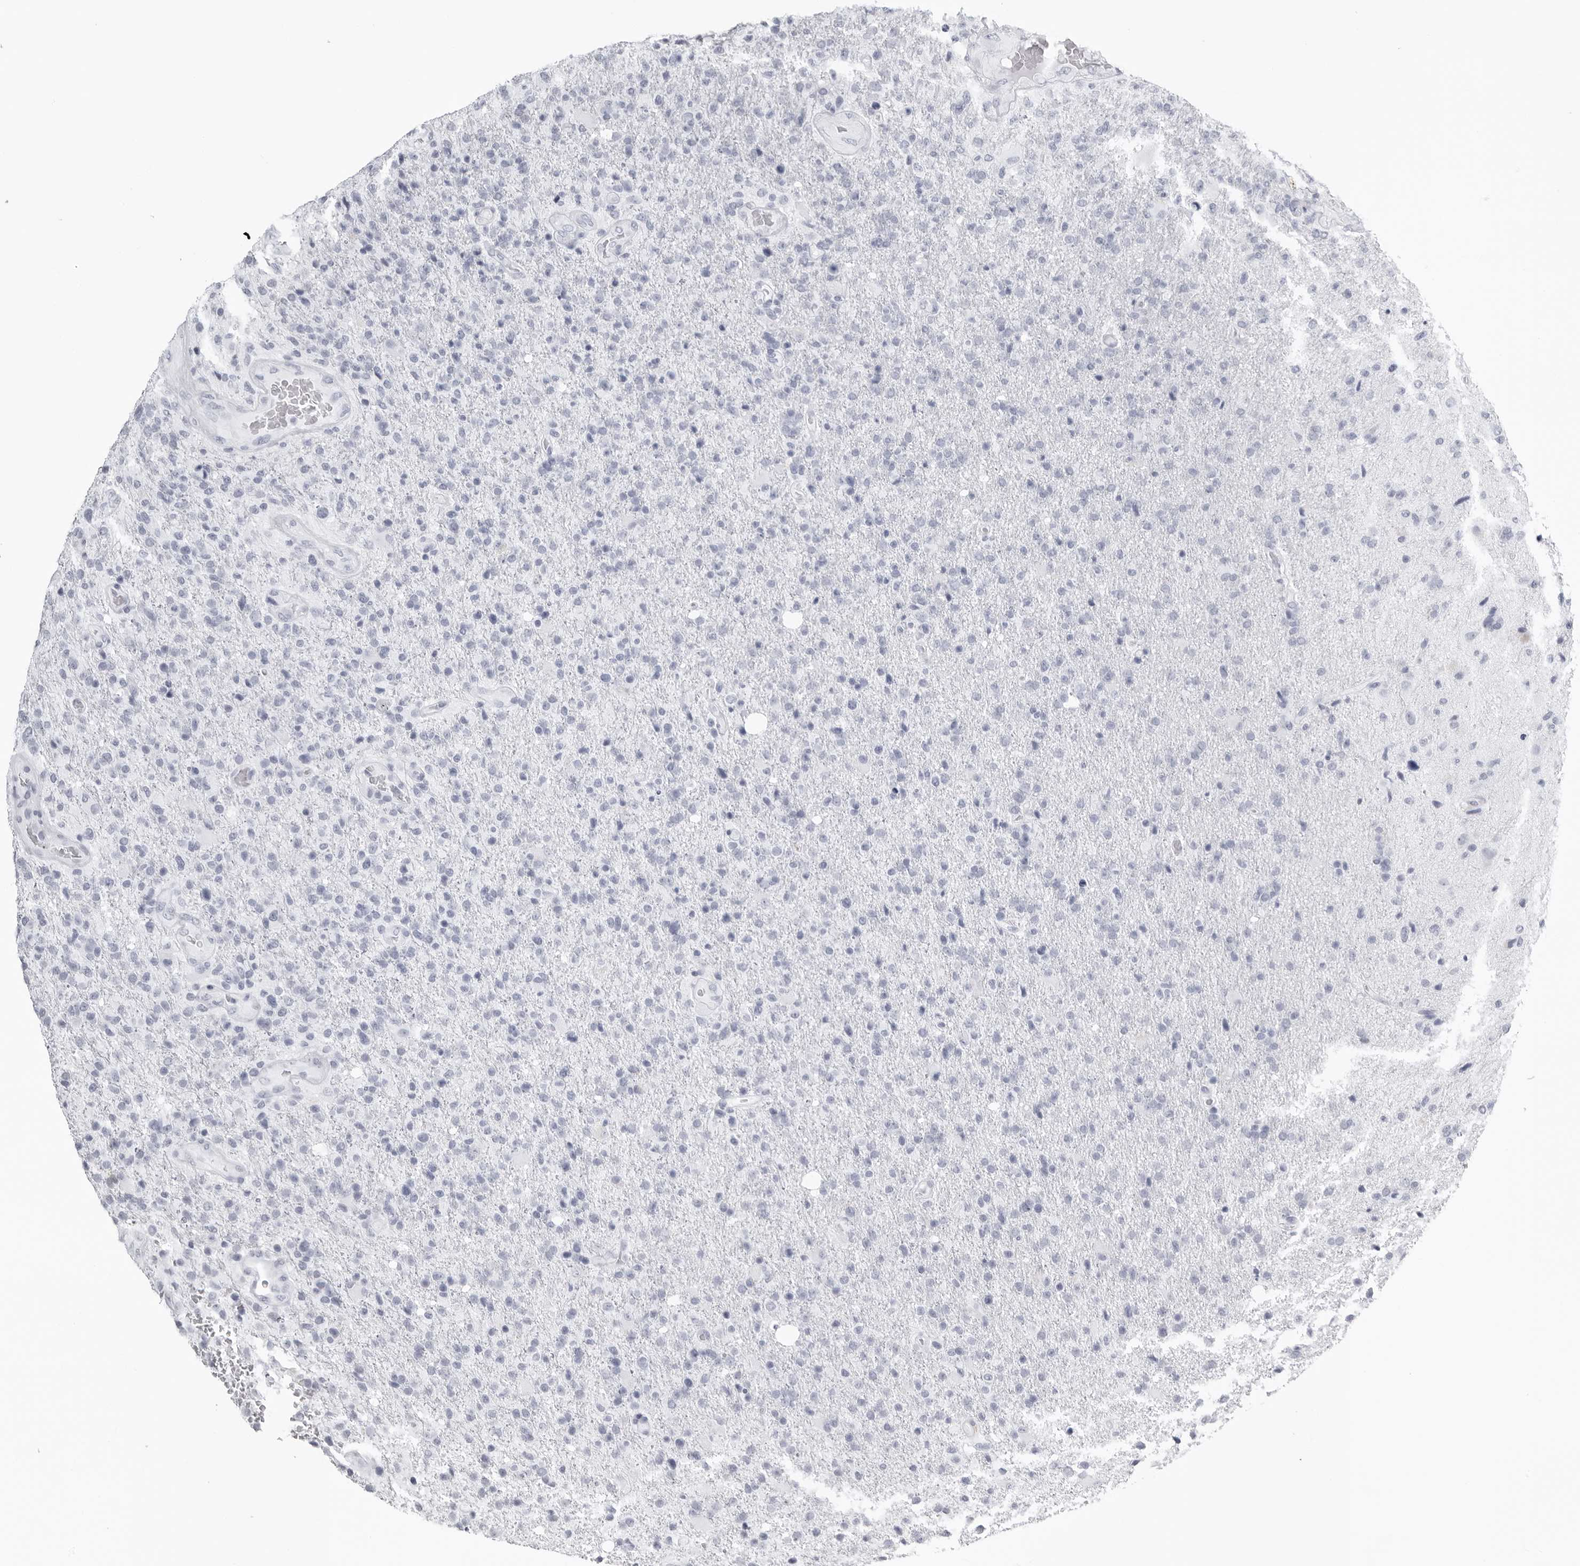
{"staining": {"intensity": "negative", "quantity": "none", "location": "none"}, "tissue": "glioma", "cell_type": "Tumor cells", "image_type": "cancer", "snomed": [{"axis": "morphology", "description": "Glioma, malignant, High grade"}, {"axis": "topography", "description": "Brain"}], "caption": "Protein analysis of malignant glioma (high-grade) reveals no significant expression in tumor cells. Brightfield microscopy of immunohistochemistry stained with DAB (brown) and hematoxylin (blue), captured at high magnification.", "gene": "KLK9", "patient": {"sex": "male", "age": 72}}